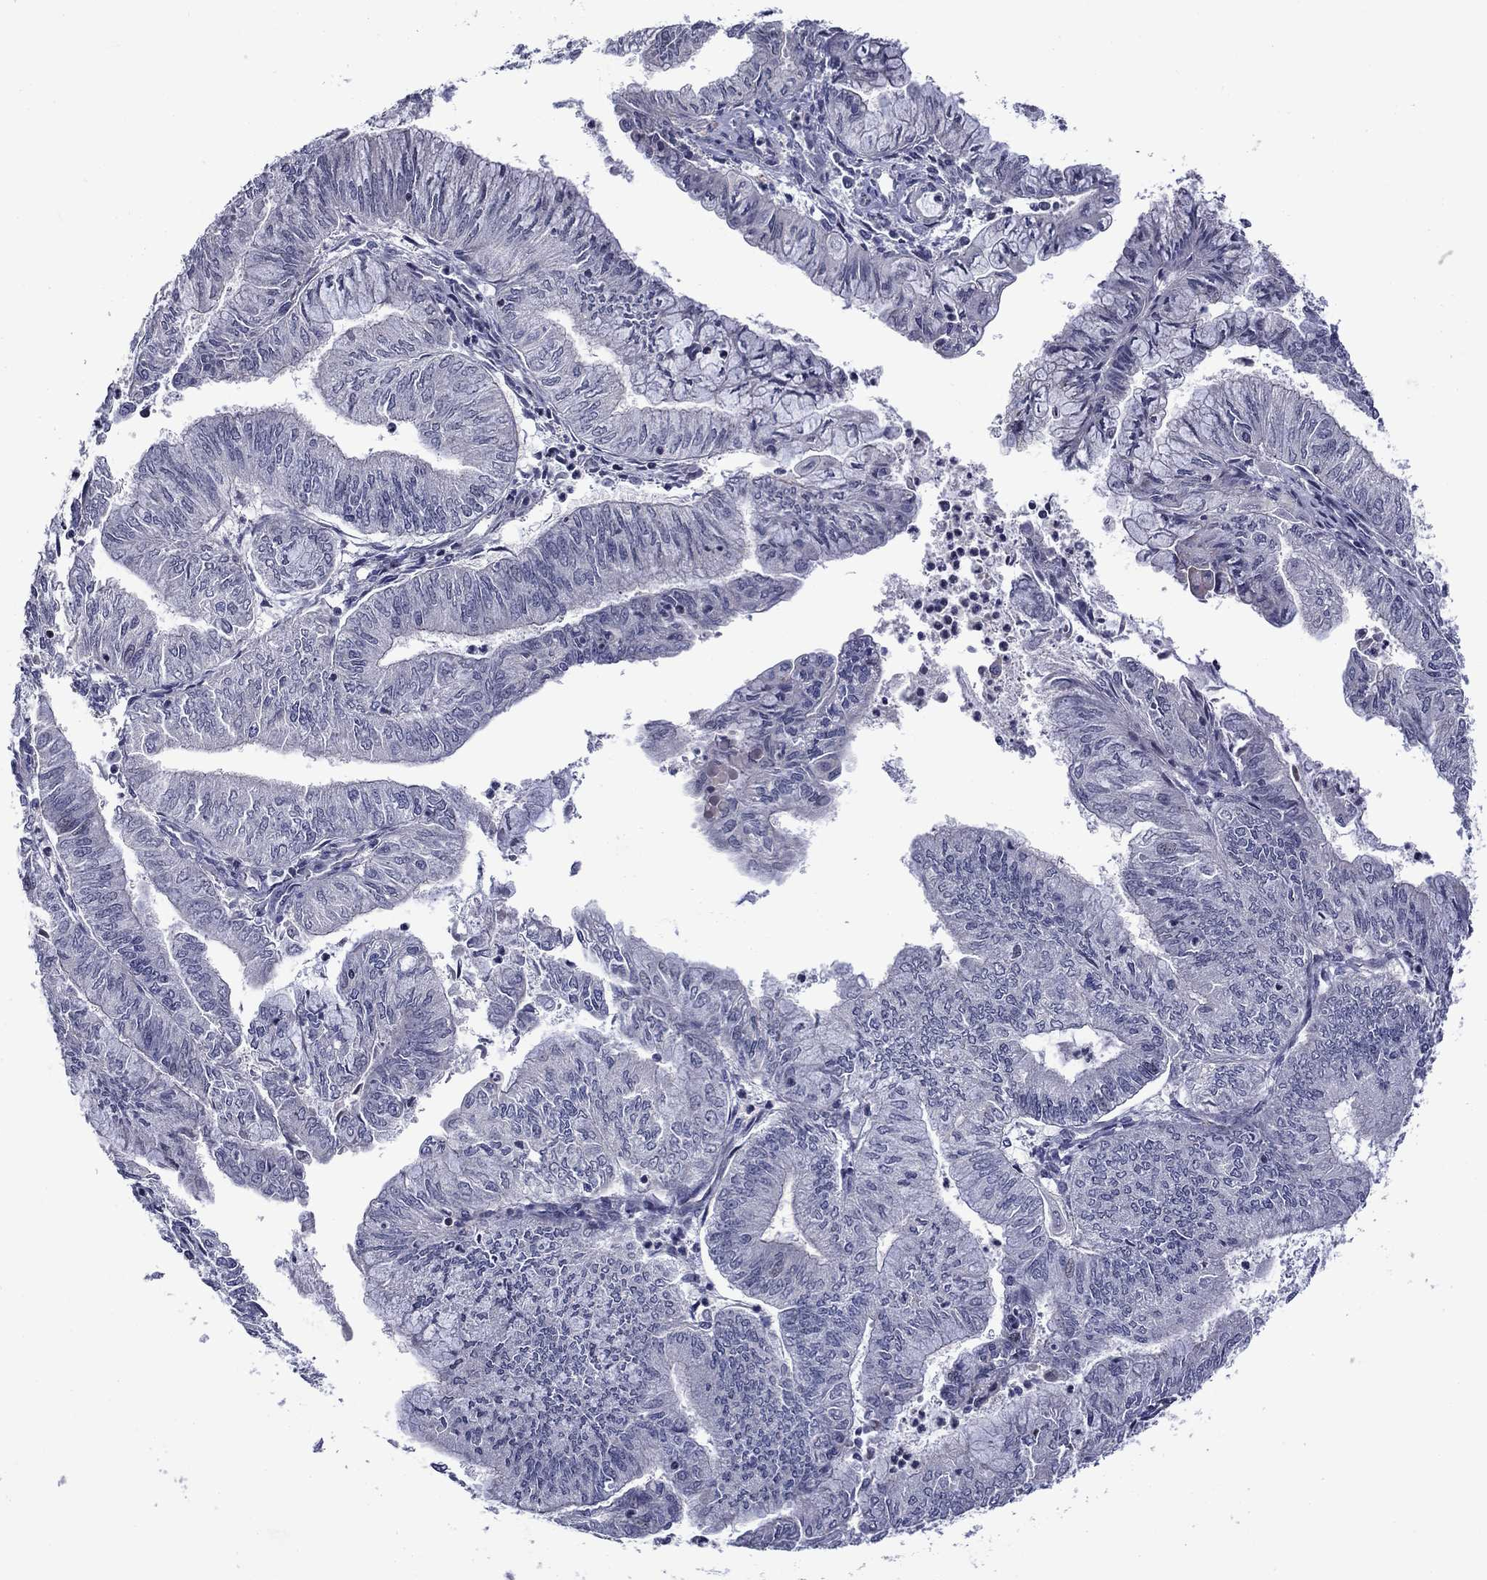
{"staining": {"intensity": "negative", "quantity": "none", "location": "none"}, "tissue": "endometrial cancer", "cell_type": "Tumor cells", "image_type": "cancer", "snomed": [{"axis": "morphology", "description": "Adenocarcinoma, NOS"}, {"axis": "topography", "description": "Endometrium"}], "caption": "Endometrial cancer (adenocarcinoma) was stained to show a protein in brown. There is no significant staining in tumor cells.", "gene": "B3GAT1", "patient": {"sex": "female", "age": 59}}